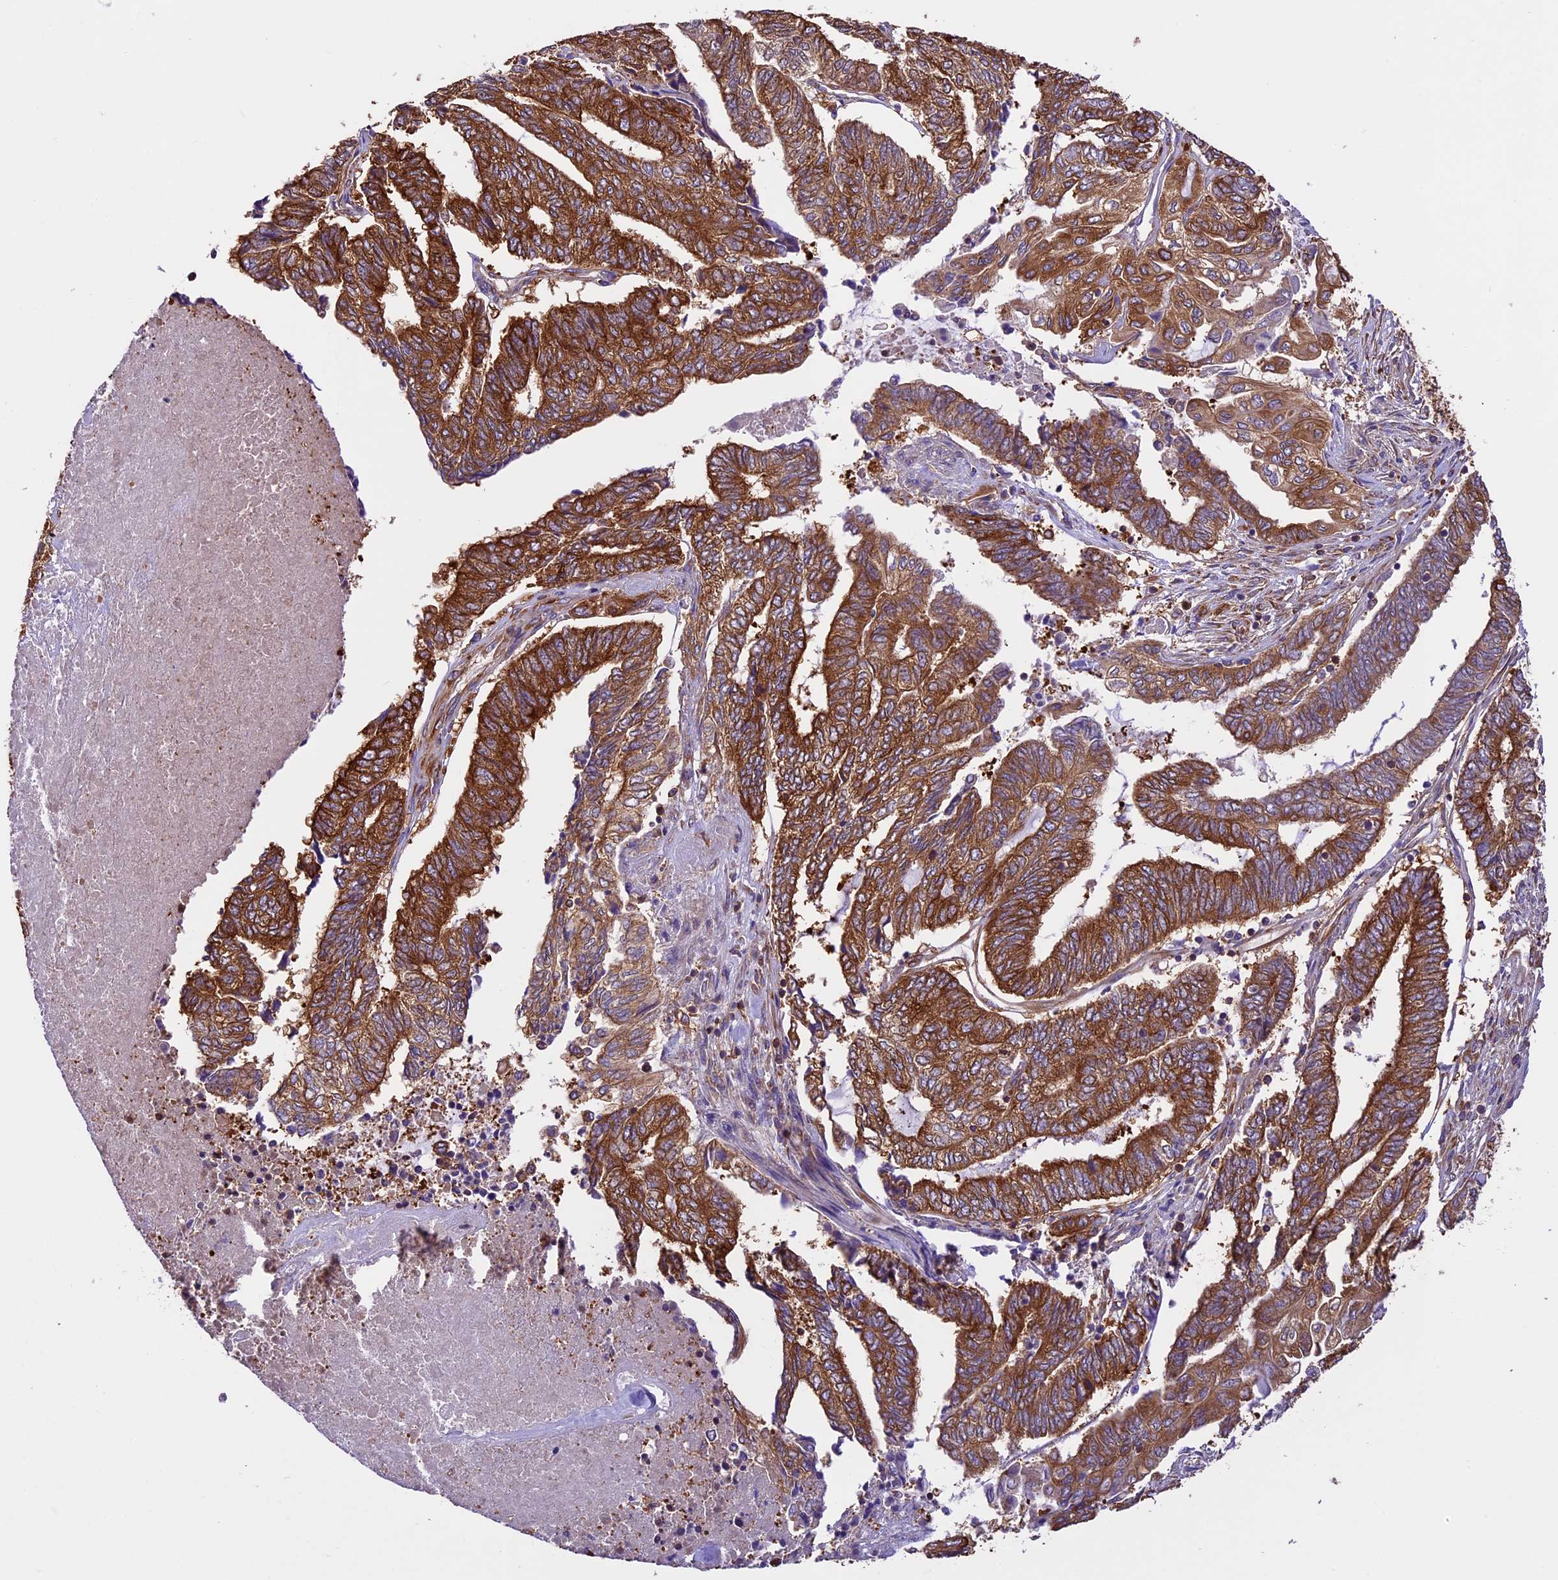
{"staining": {"intensity": "strong", "quantity": ">75%", "location": "cytoplasmic/membranous"}, "tissue": "endometrial cancer", "cell_type": "Tumor cells", "image_type": "cancer", "snomed": [{"axis": "morphology", "description": "Adenocarcinoma, NOS"}, {"axis": "topography", "description": "Uterus"}, {"axis": "topography", "description": "Endometrium"}], "caption": "Endometrial cancer (adenocarcinoma) tissue shows strong cytoplasmic/membranous positivity in about >75% of tumor cells, visualized by immunohistochemistry. (DAB (3,3'-diaminobenzidine) IHC, brown staining for protein, blue staining for nuclei).", "gene": "KARS1", "patient": {"sex": "female", "age": 70}}